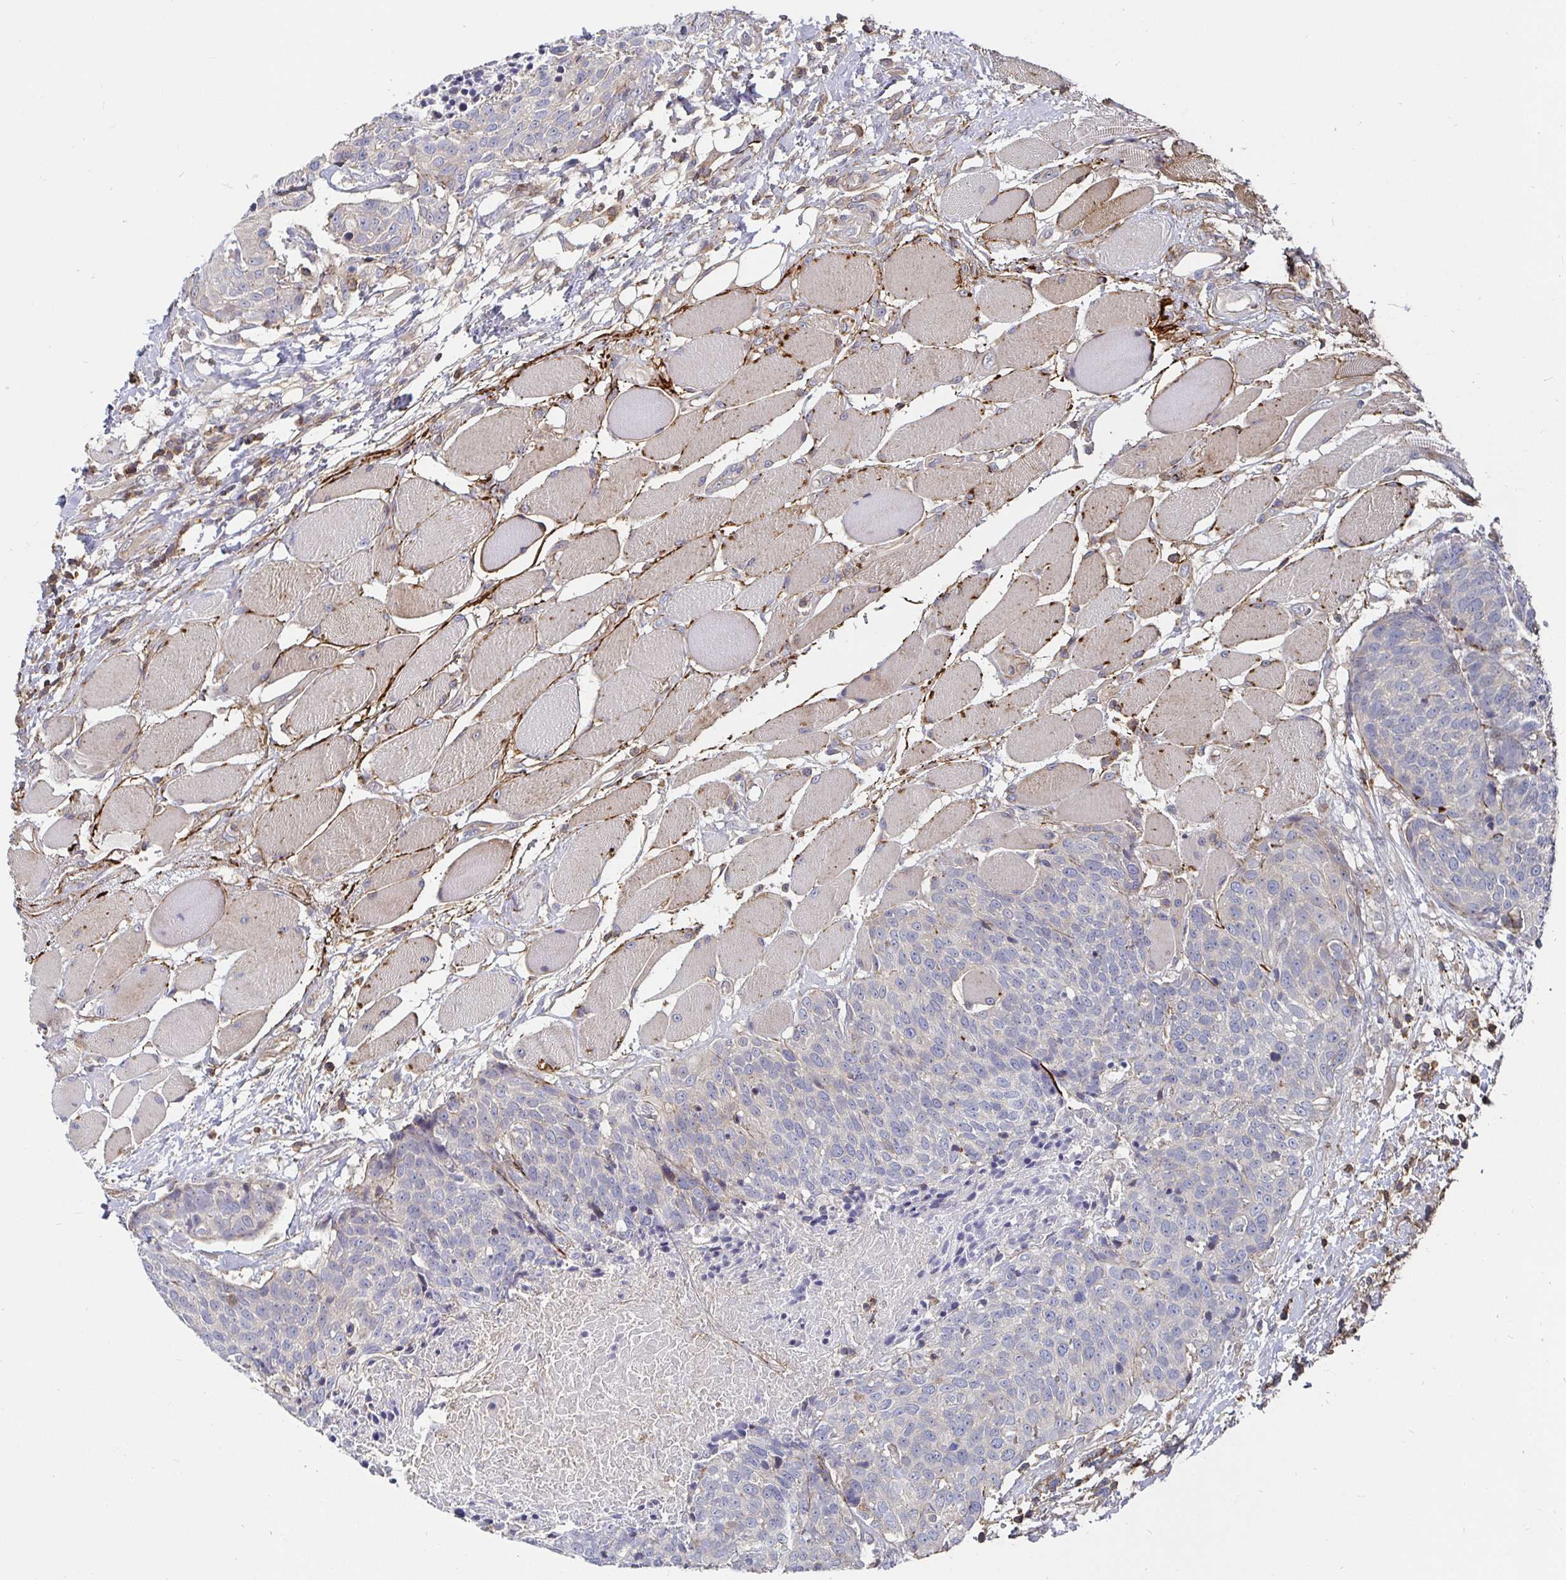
{"staining": {"intensity": "negative", "quantity": "none", "location": "none"}, "tissue": "head and neck cancer", "cell_type": "Tumor cells", "image_type": "cancer", "snomed": [{"axis": "morphology", "description": "Squamous cell carcinoma, NOS"}, {"axis": "topography", "description": "Oral tissue"}, {"axis": "topography", "description": "Head-Neck"}], "caption": "Immunohistochemistry (IHC) image of neoplastic tissue: human head and neck cancer (squamous cell carcinoma) stained with DAB (3,3'-diaminobenzidine) displays no significant protein staining in tumor cells.", "gene": "GJA4", "patient": {"sex": "male", "age": 64}}